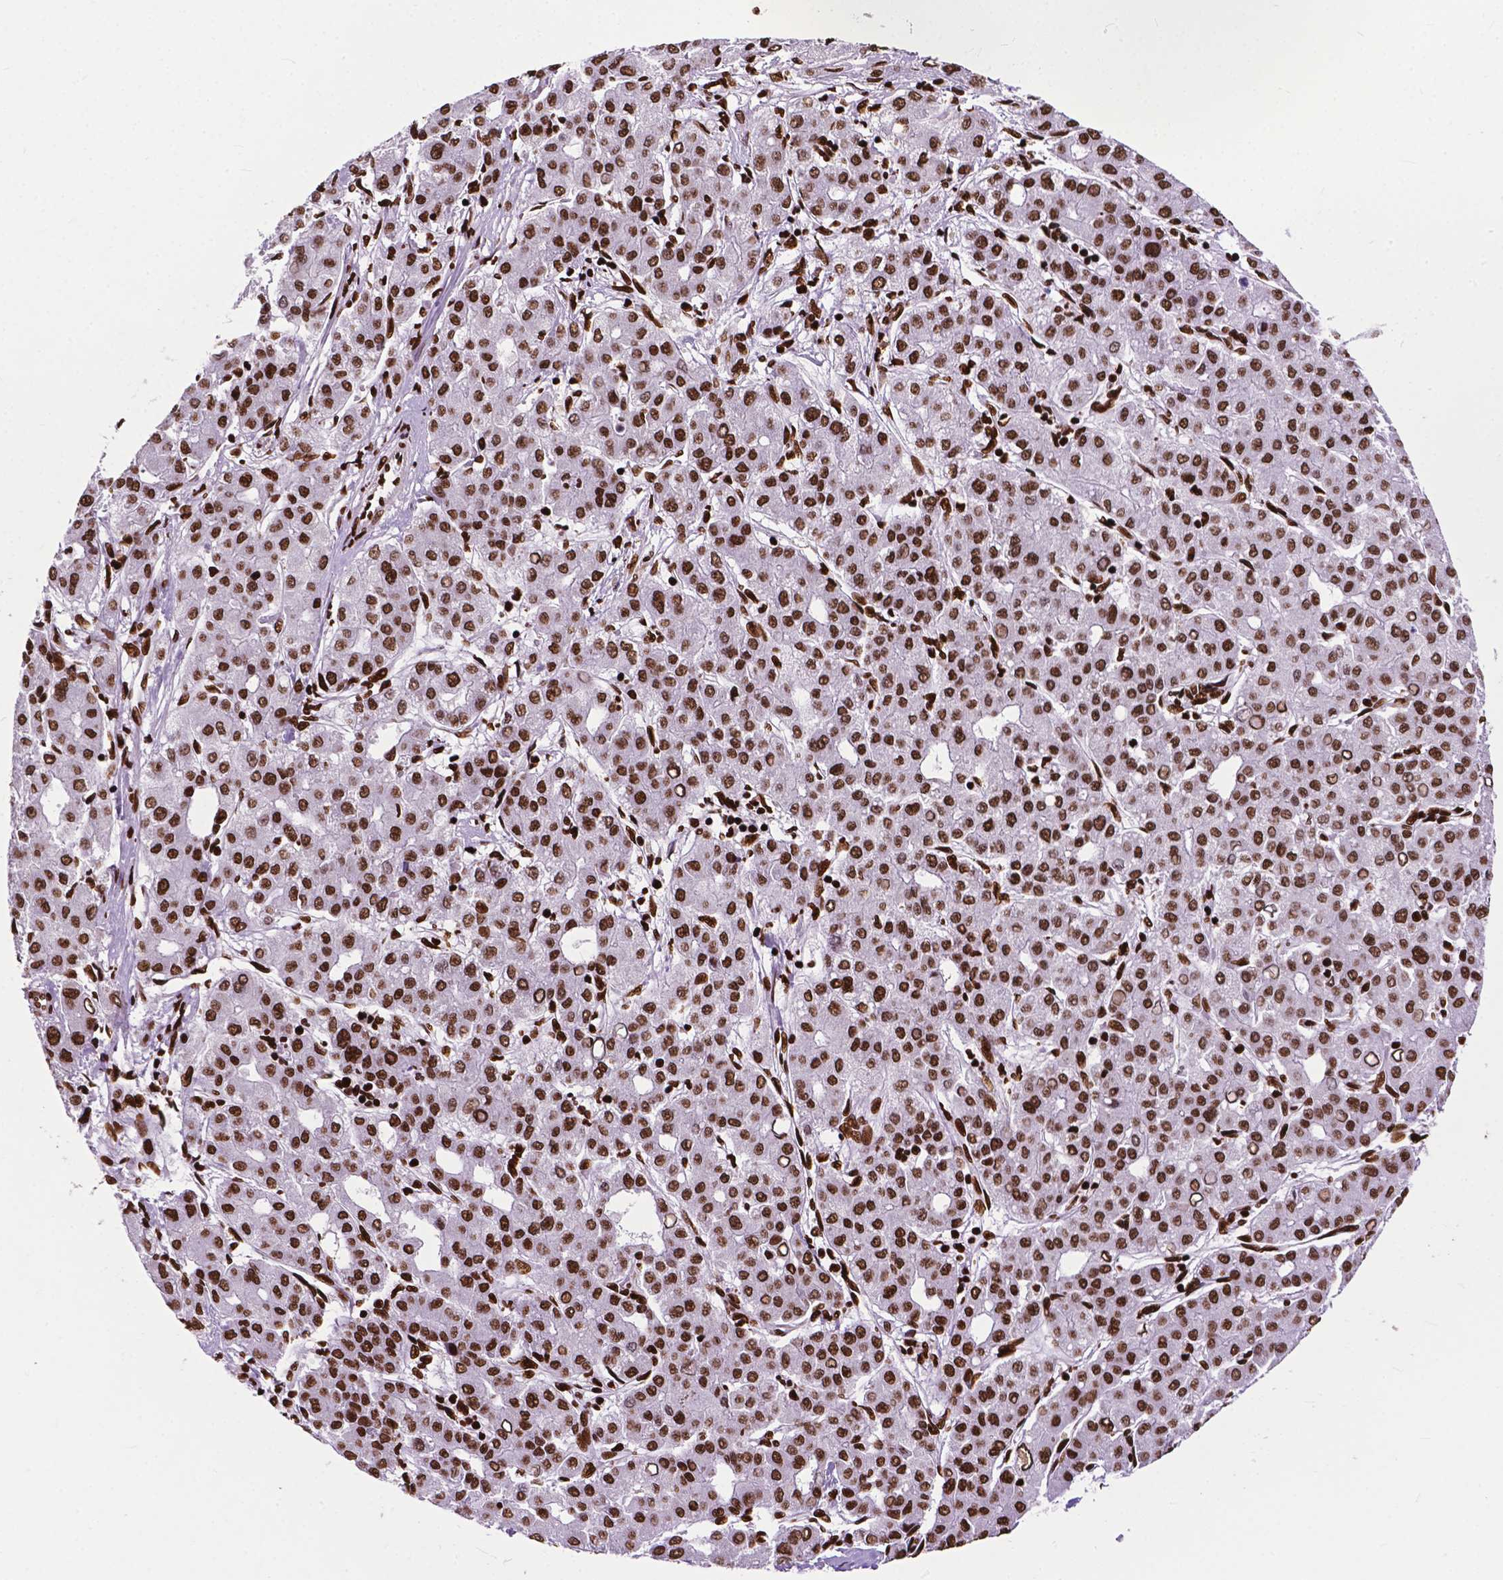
{"staining": {"intensity": "strong", "quantity": ">75%", "location": "nuclear"}, "tissue": "liver cancer", "cell_type": "Tumor cells", "image_type": "cancer", "snomed": [{"axis": "morphology", "description": "Carcinoma, Hepatocellular, NOS"}, {"axis": "topography", "description": "Liver"}], "caption": "Immunohistochemical staining of liver hepatocellular carcinoma reveals high levels of strong nuclear protein positivity in approximately >75% of tumor cells.", "gene": "SMIM5", "patient": {"sex": "male", "age": 65}}